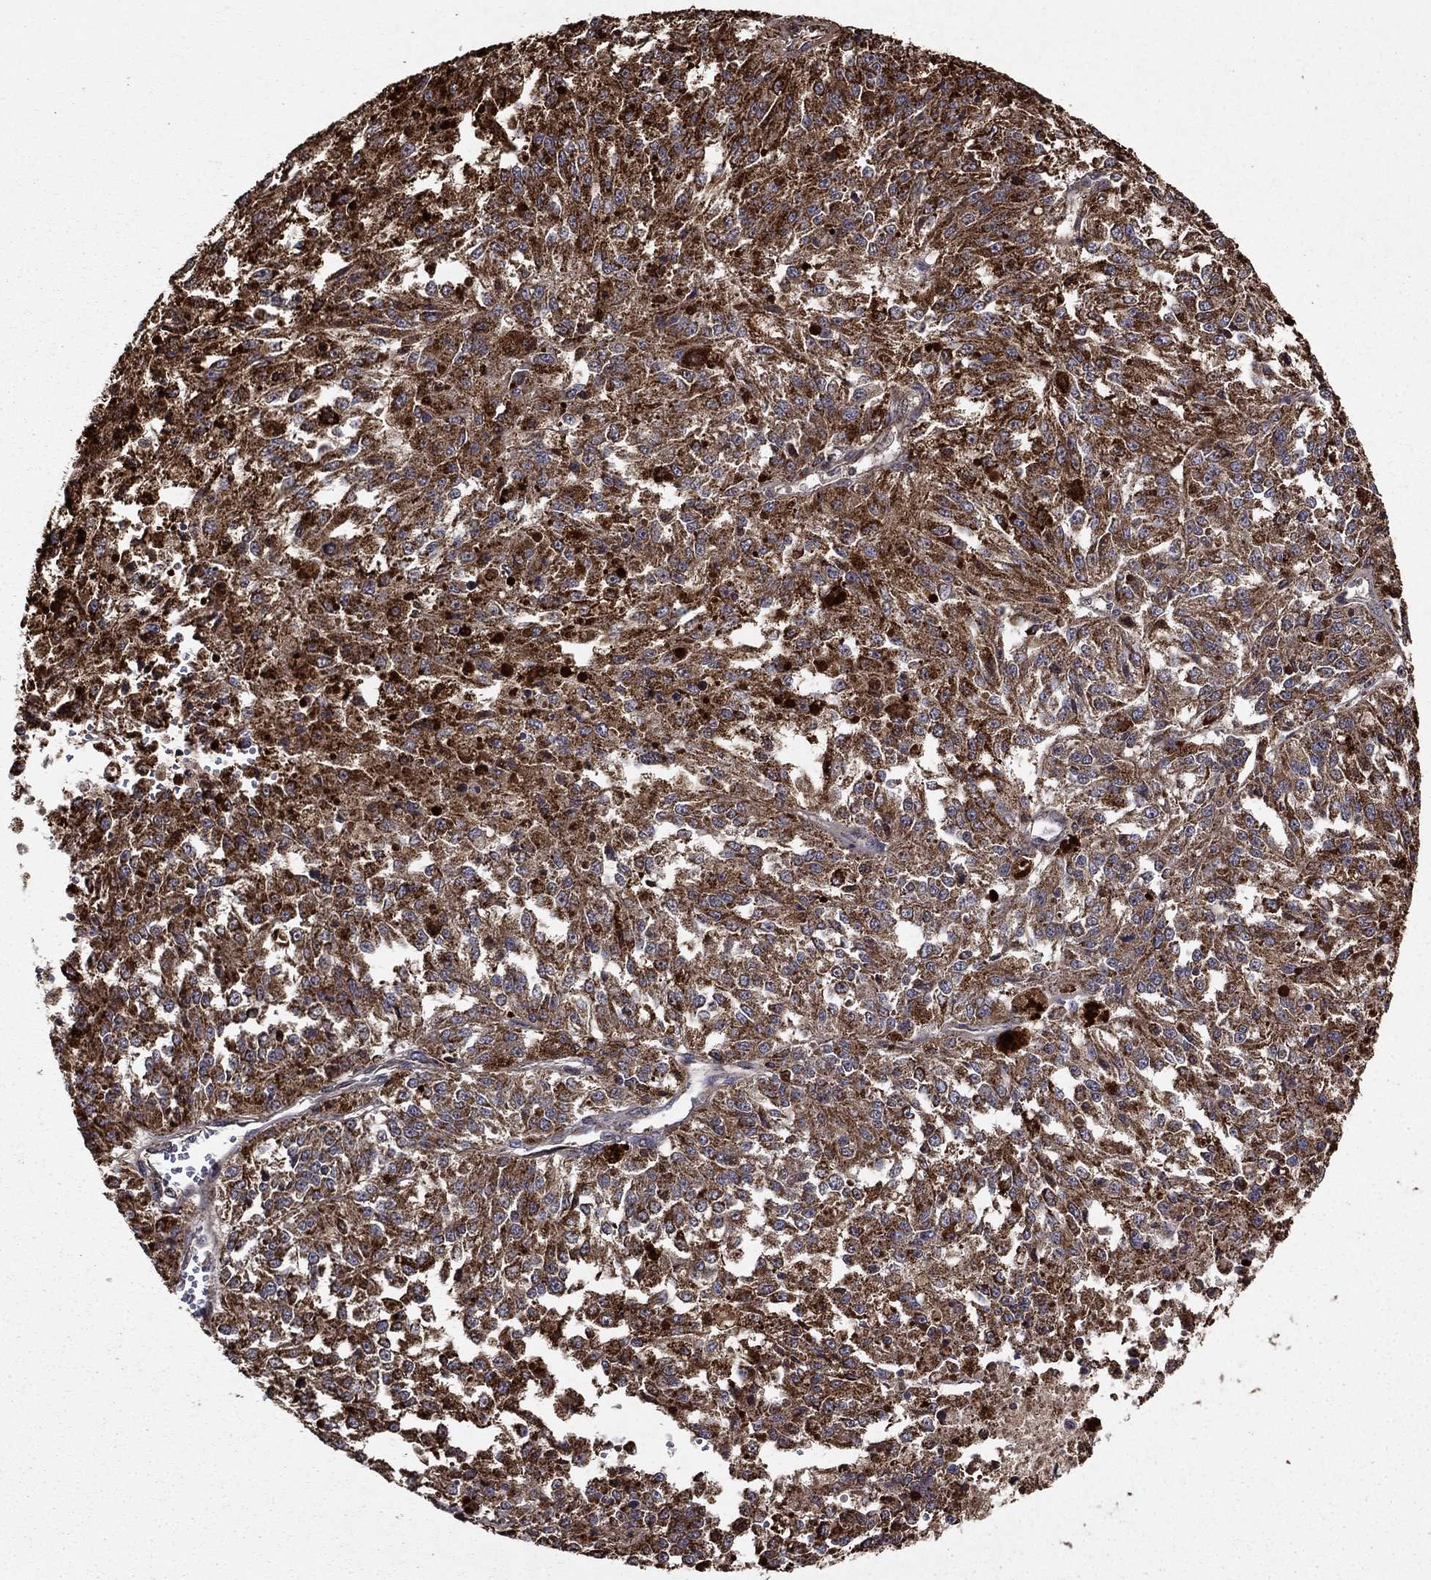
{"staining": {"intensity": "strong", "quantity": ">75%", "location": "cytoplasmic/membranous"}, "tissue": "melanoma", "cell_type": "Tumor cells", "image_type": "cancer", "snomed": [{"axis": "morphology", "description": "Malignant melanoma, Metastatic site"}, {"axis": "topography", "description": "Lymph node"}], "caption": "Immunohistochemical staining of human malignant melanoma (metastatic site) shows high levels of strong cytoplasmic/membranous positivity in about >75% of tumor cells. The staining was performed using DAB (3,3'-diaminobenzidine), with brown indicating positive protein expression. Nuclei are stained blue with hematoxylin.", "gene": "ACOT13", "patient": {"sex": "female", "age": 64}}